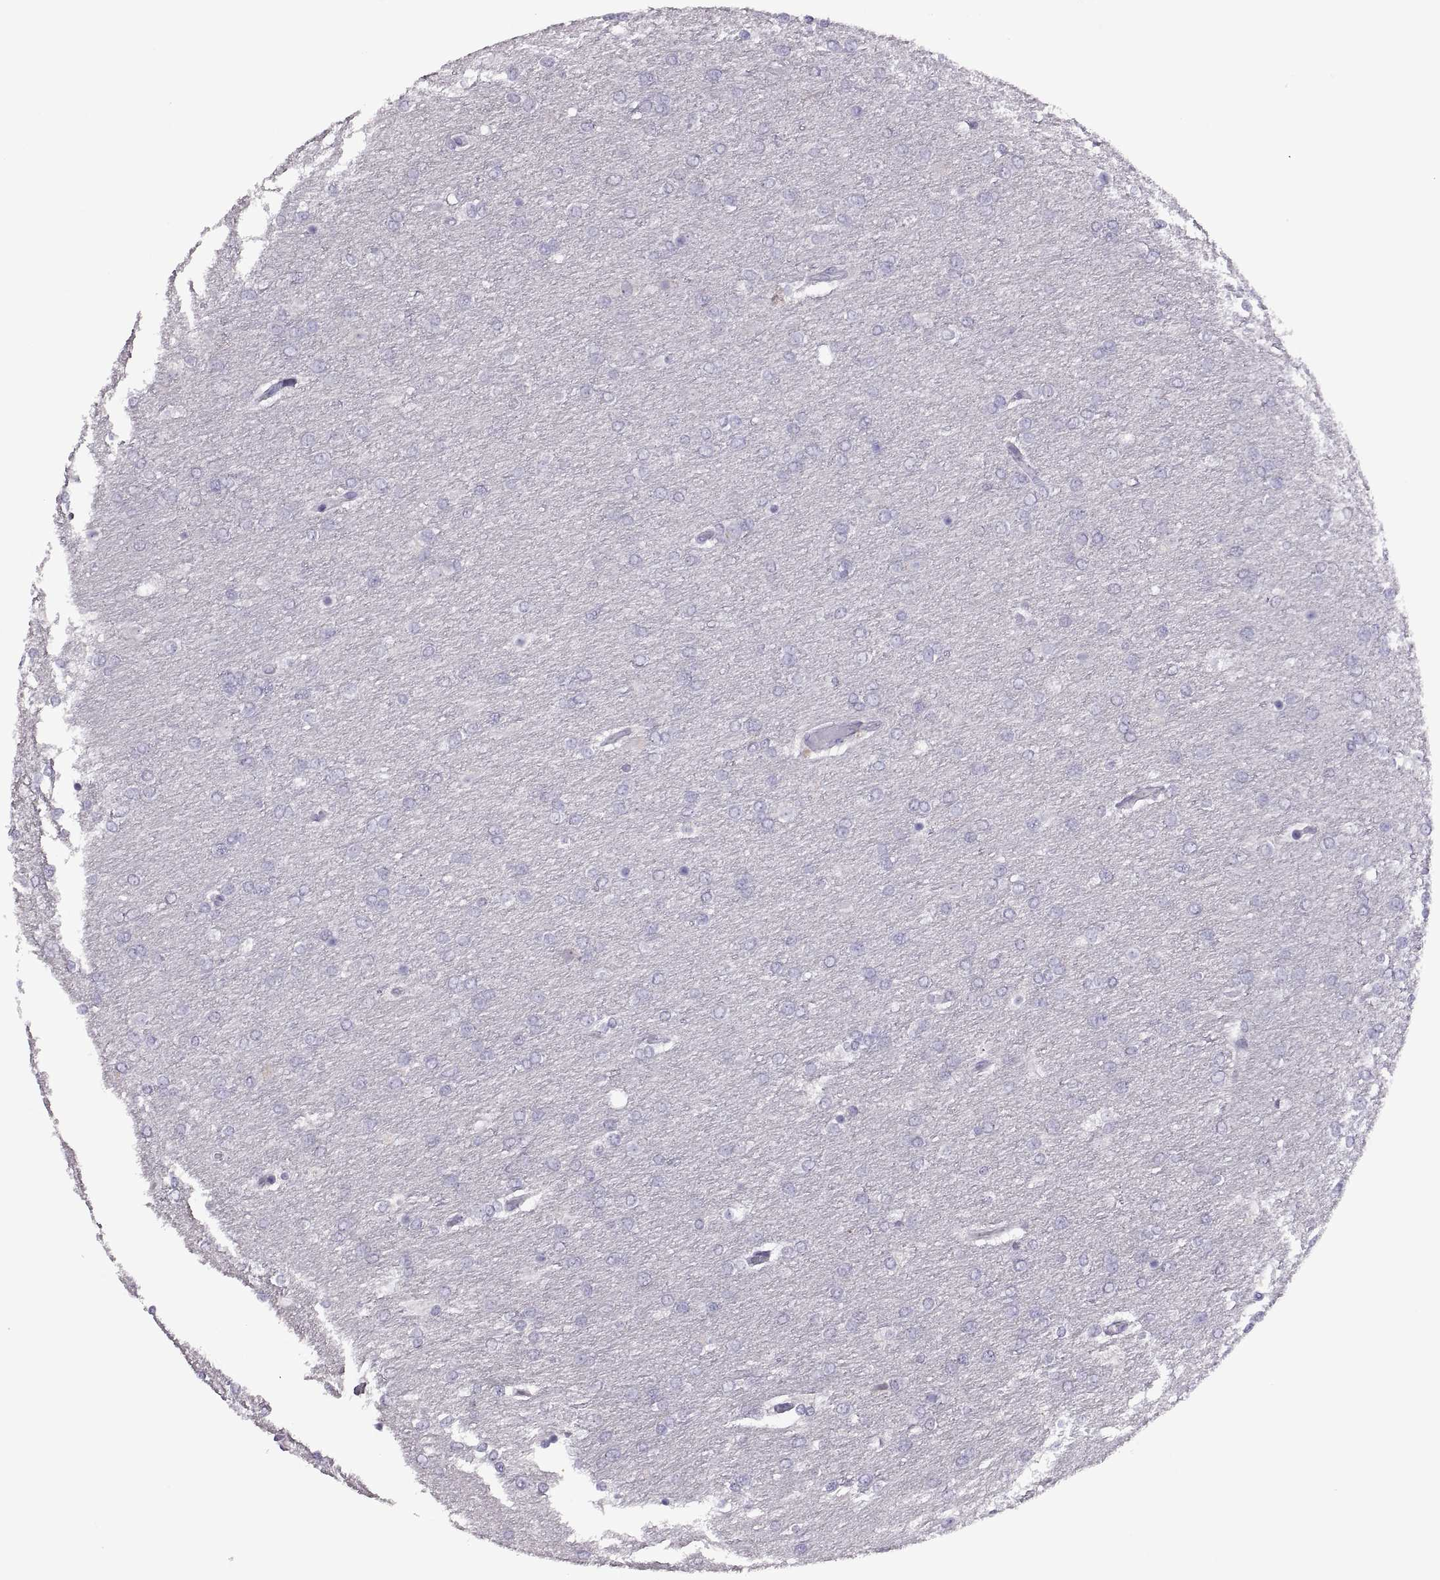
{"staining": {"intensity": "negative", "quantity": "none", "location": "none"}, "tissue": "glioma", "cell_type": "Tumor cells", "image_type": "cancer", "snomed": [{"axis": "morphology", "description": "Glioma, malignant, High grade"}, {"axis": "topography", "description": "Brain"}], "caption": "This histopathology image is of malignant high-grade glioma stained with immunohistochemistry to label a protein in brown with the nuclei are counter-stained blue. There is no positivity in tumor cells.", "gene": "TBX19", "patient": {"sex": "female", "age": 61}}